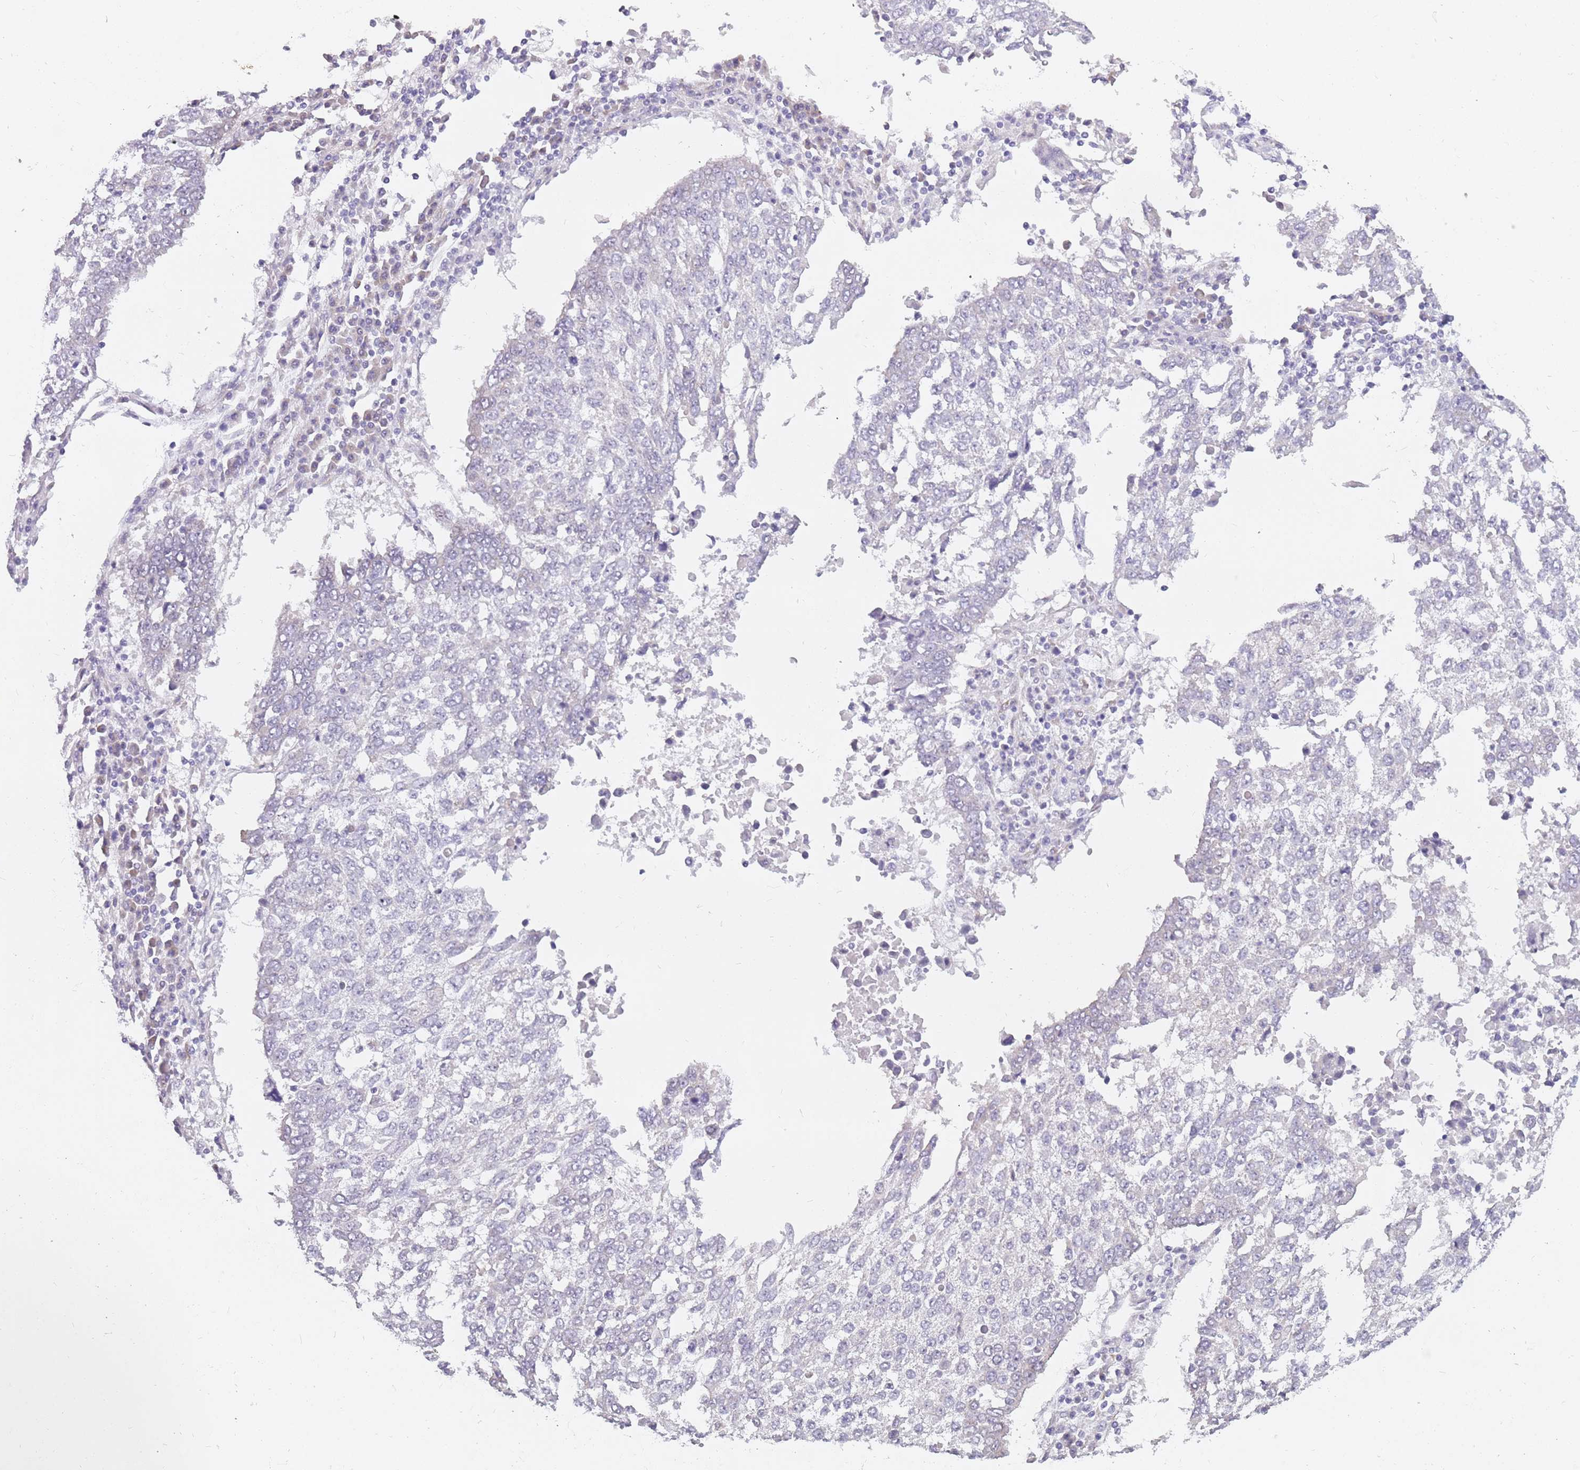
{"staining": {"intensity": "negative", "quantity": "none", "location": "none"}, "tissue": "lung cancer", "cell_type": "Tumor cells", "image_type": "cancer", "snomed": [{"axis": "morphology", "description": "Squamous cell carcinoma, NOS"}, {"axis": "topography", "description": "Lung"}], "caption": "Human lung squamous cell carcinoma stained for a protein using immunohistochemistry (IHC) demonstrates no positivity in tumor cells.", "gene": "DDX4", "patient": {"sex": "male", "age": 73}}